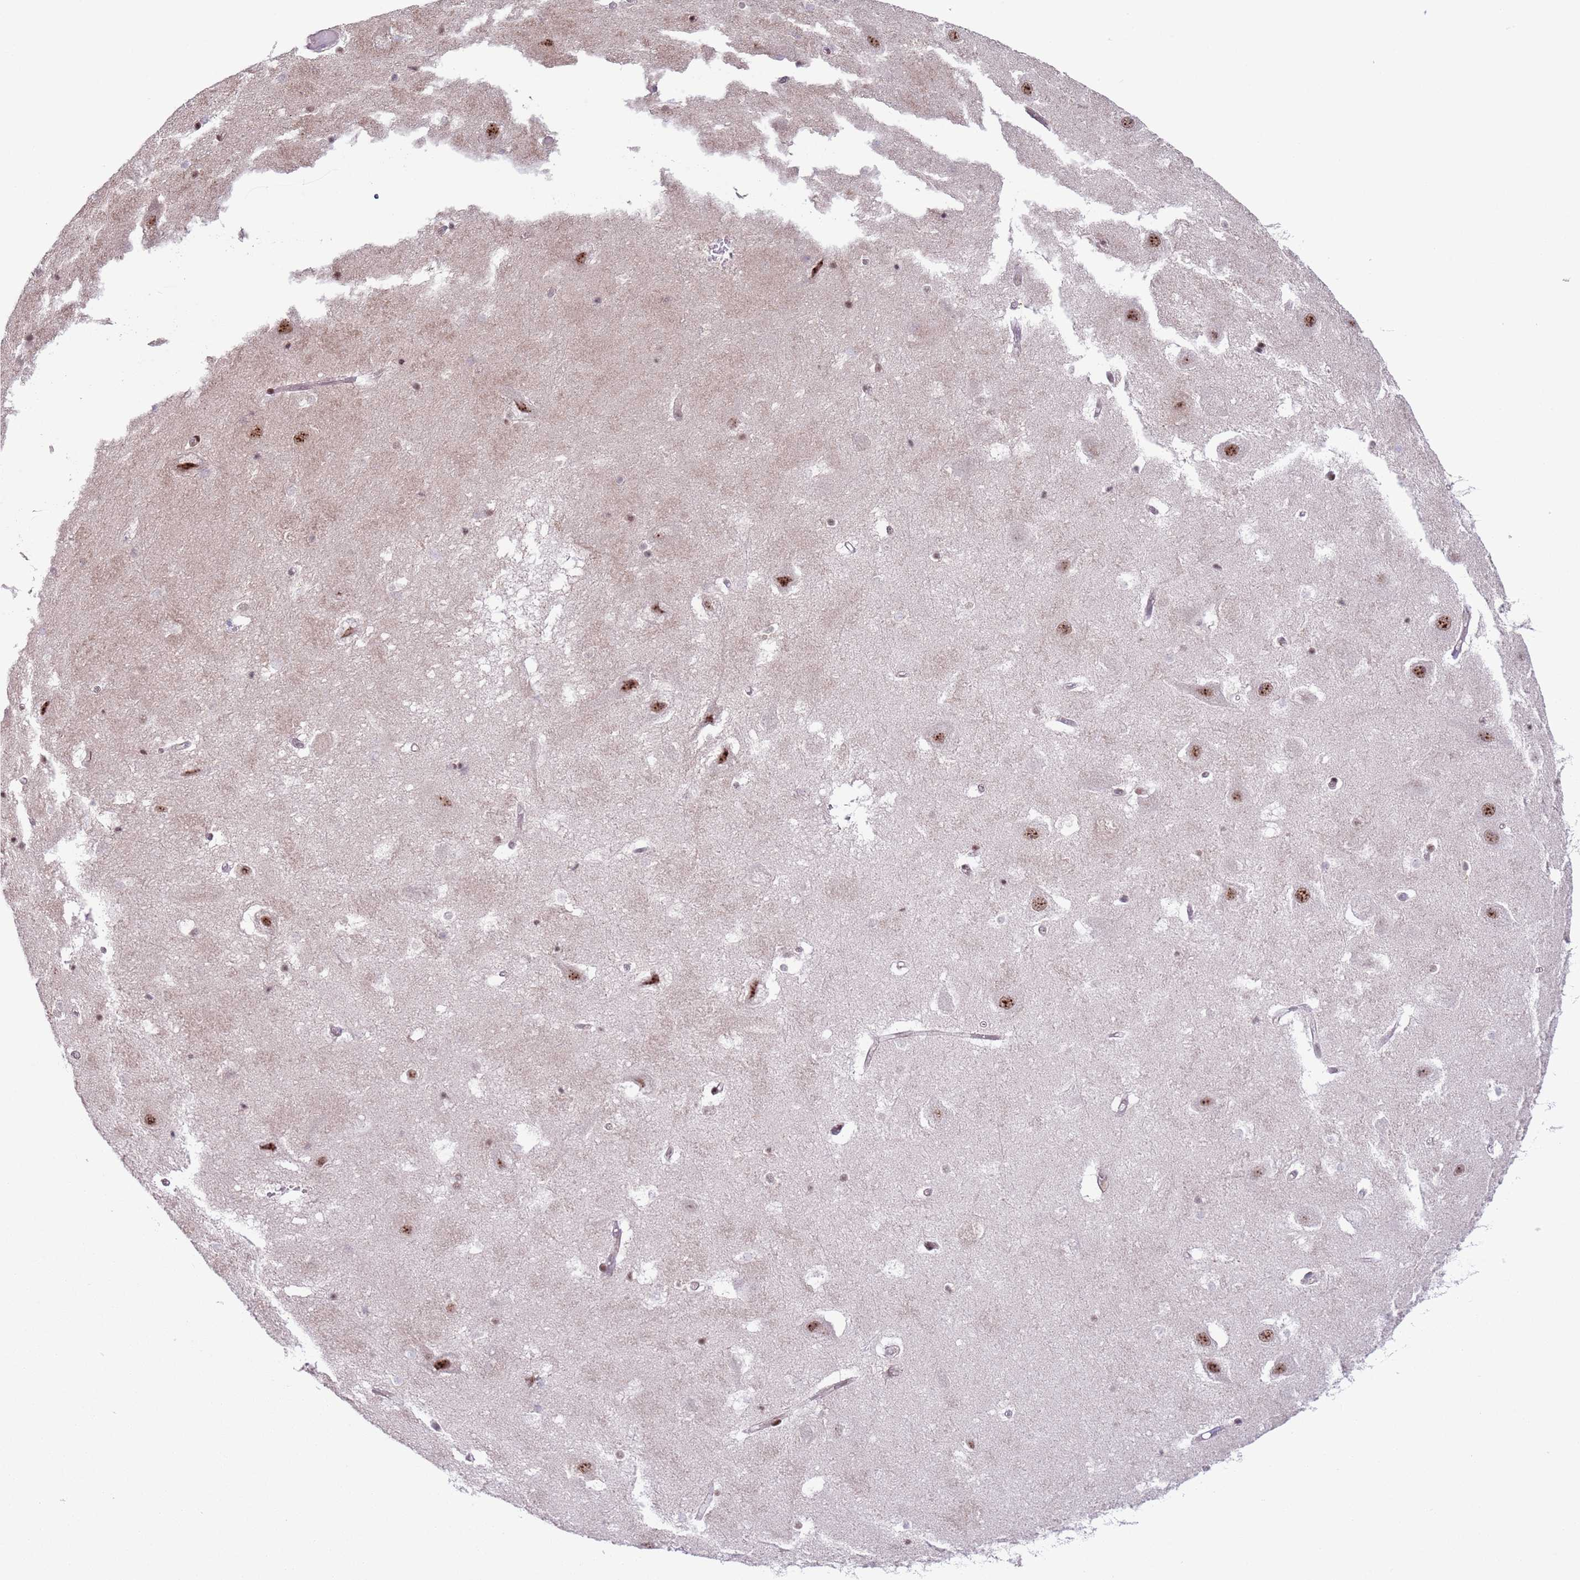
{"staining": {"intensity": "negative", "quantity": "none", "location": "none"}, "tissue": "hippocampus", "cell_type": "Glial cells", "image_type": "normal", "snomed": [{"axis": "morphology", "description": "Normal tissue, NOS"}, {"axis": "topography", "description": "Hippocampus"}], "caption": "Immunohistochemical staining of normal hippocampus demonstrates no significant expression in glial cells. (Brightfield microscopy of DAB immunohistochemistry at high magnification).", "gene": "SIPA1L3", "patient": {"sex": "female", "age": 52}}